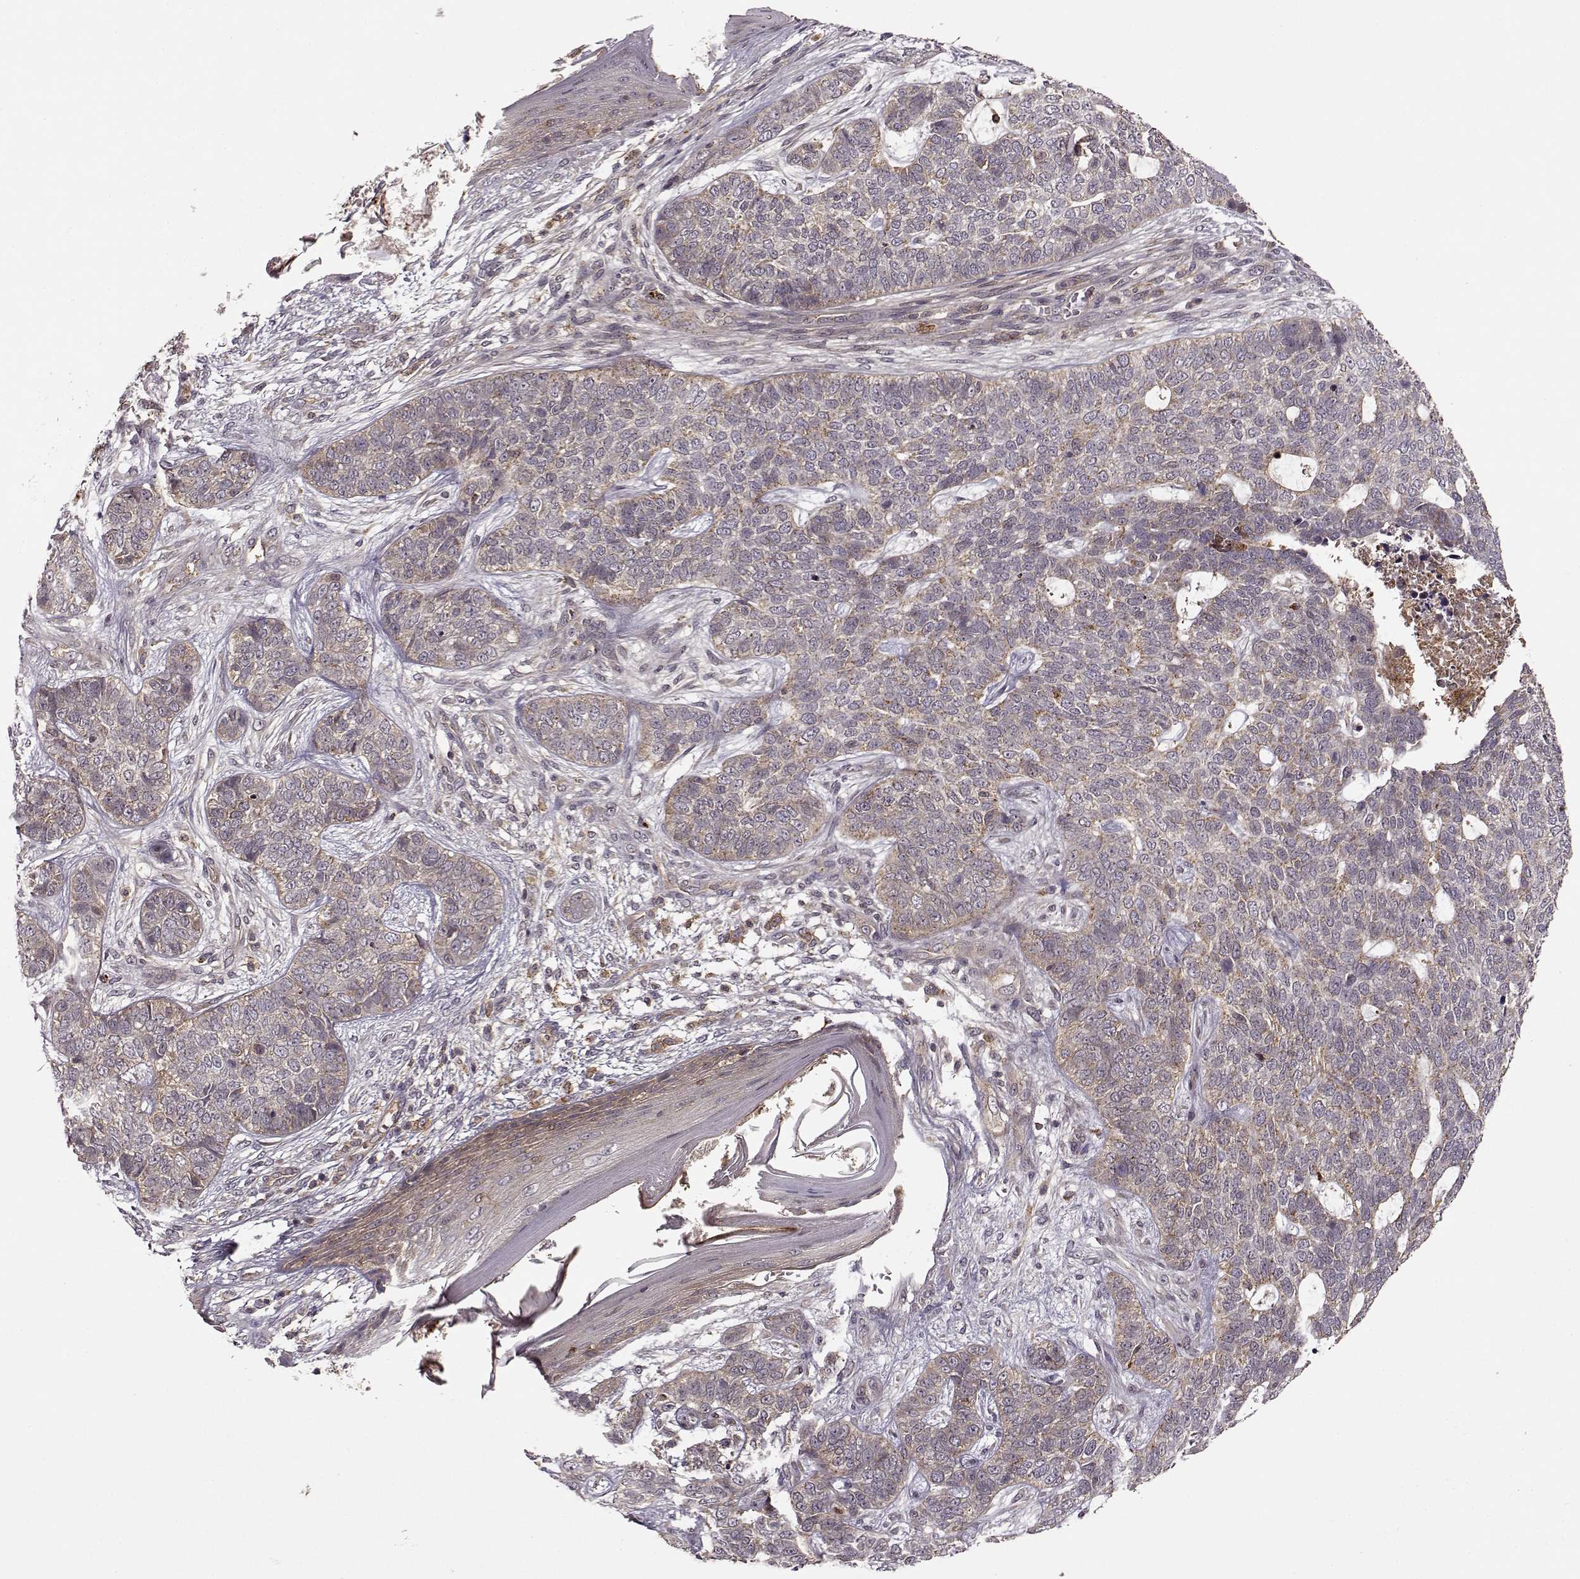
{"staining": {"intensity": "weak", "quantity": "25%-75%", "location": "cytoplasmic/membranous"}, "tissue": "skin cancer", "cell_type": "Tumor cells", "image_type": "cancer", "snomed": [{"axis": "morphology", "description": "Basal cell carcinoma"}, {"axis": "topography", "description": "Skin"}], "caption": "Immunohistochemistry of basal cell carcinoma (skin) reveals low levels of weak cytoplasmic/membranous expression in approximately 25%-75% of tumor cells.", "gene": "IFRD2", "patient": {"sex": "female", "age": 69}}